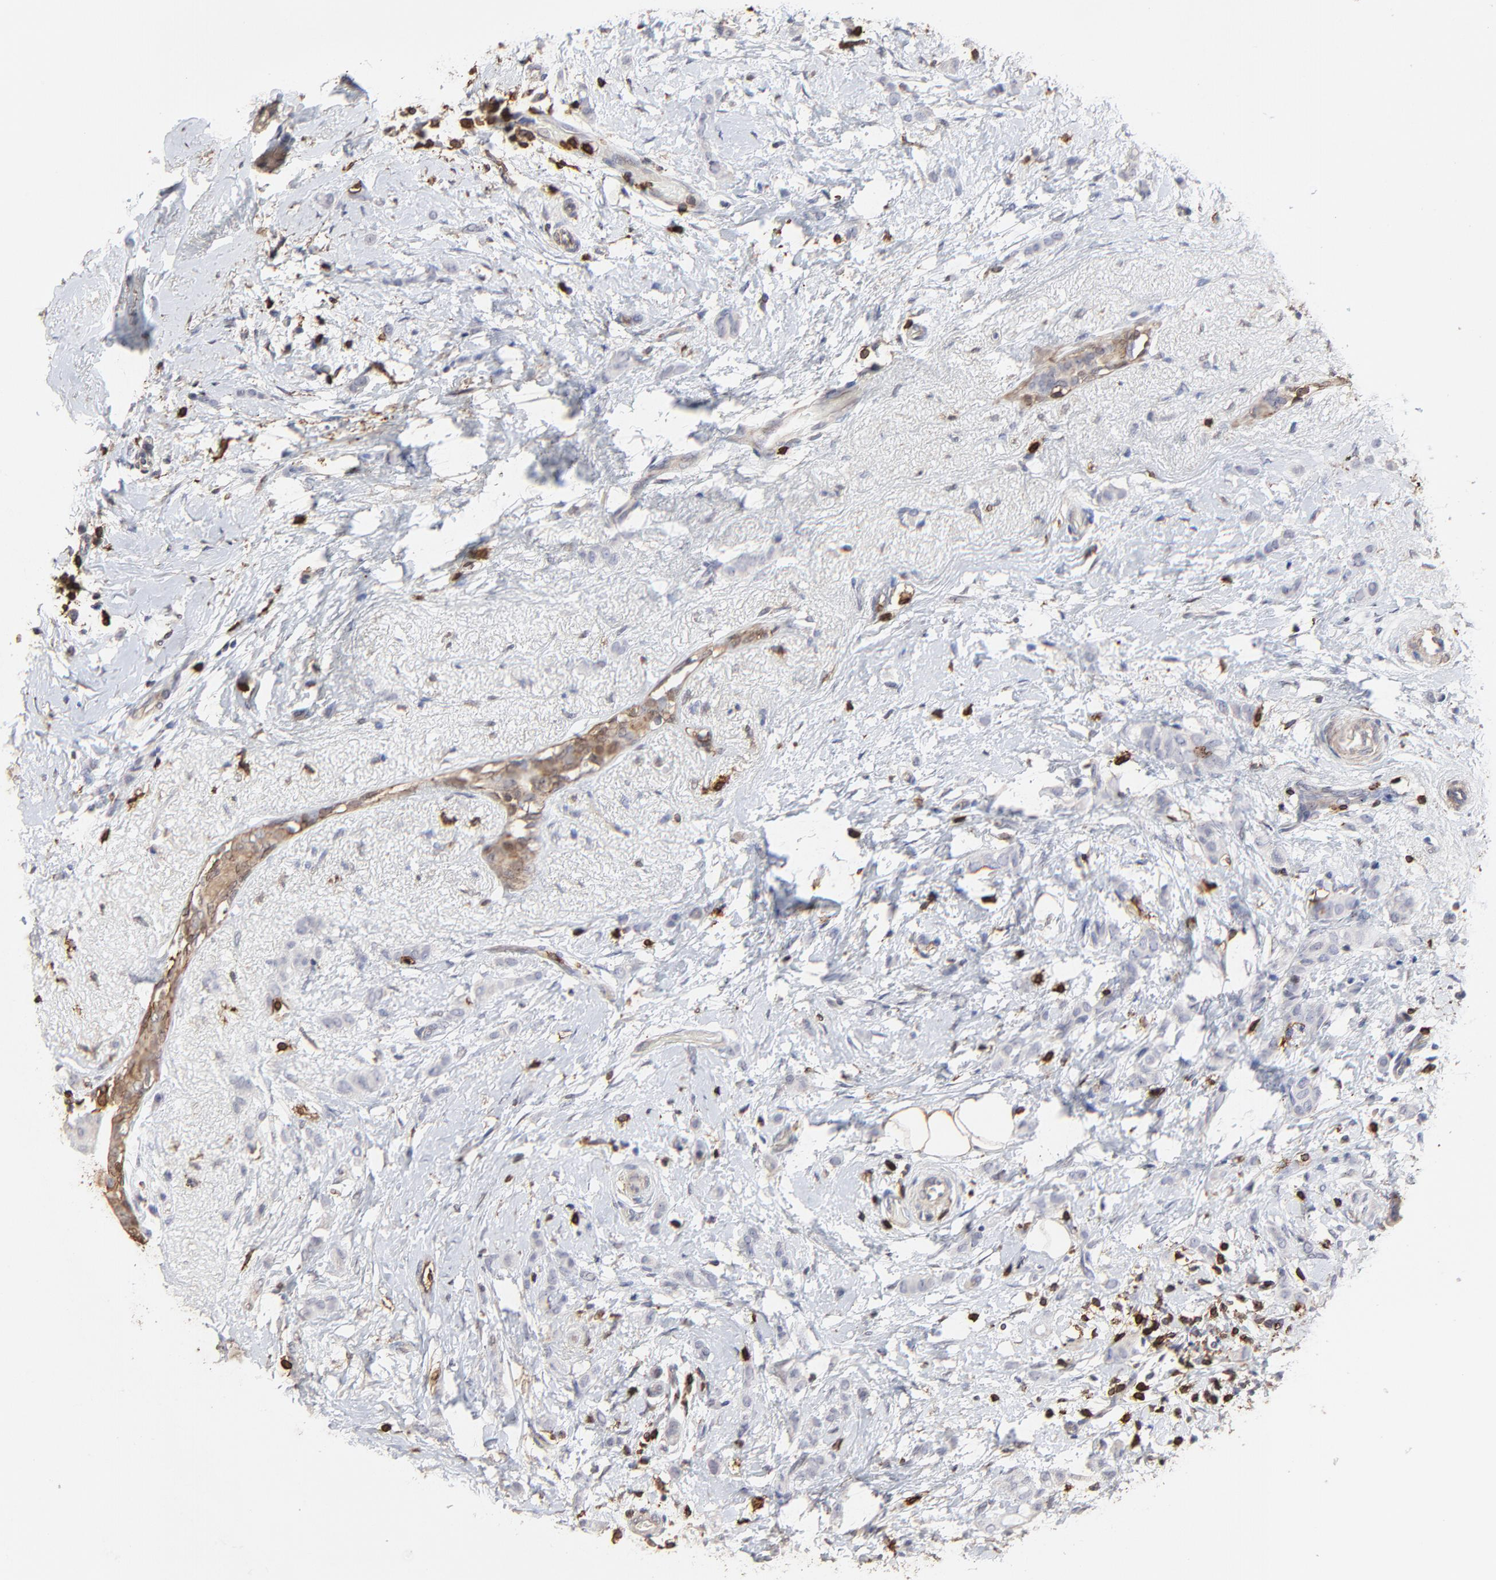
{"staining": {"intensity": "negative", "quantity": "none", "location": "none"}, "tissue": "breast cancer", "cell_type": "Tumor cells", "image_type": "cancer", "snomed": [{"axis": "morphology", "description": "Lobular carcinoma"}, {"axis": "topography", "description": "Breast"}], "caption": "This is an immunohistochemistry (IHC) histopathology image of breast cancer (lobular carcinoma). There is no staining in tumor cells.", "gene": "SLC6A14", "patient": {"sex": "female", "age": 55}}